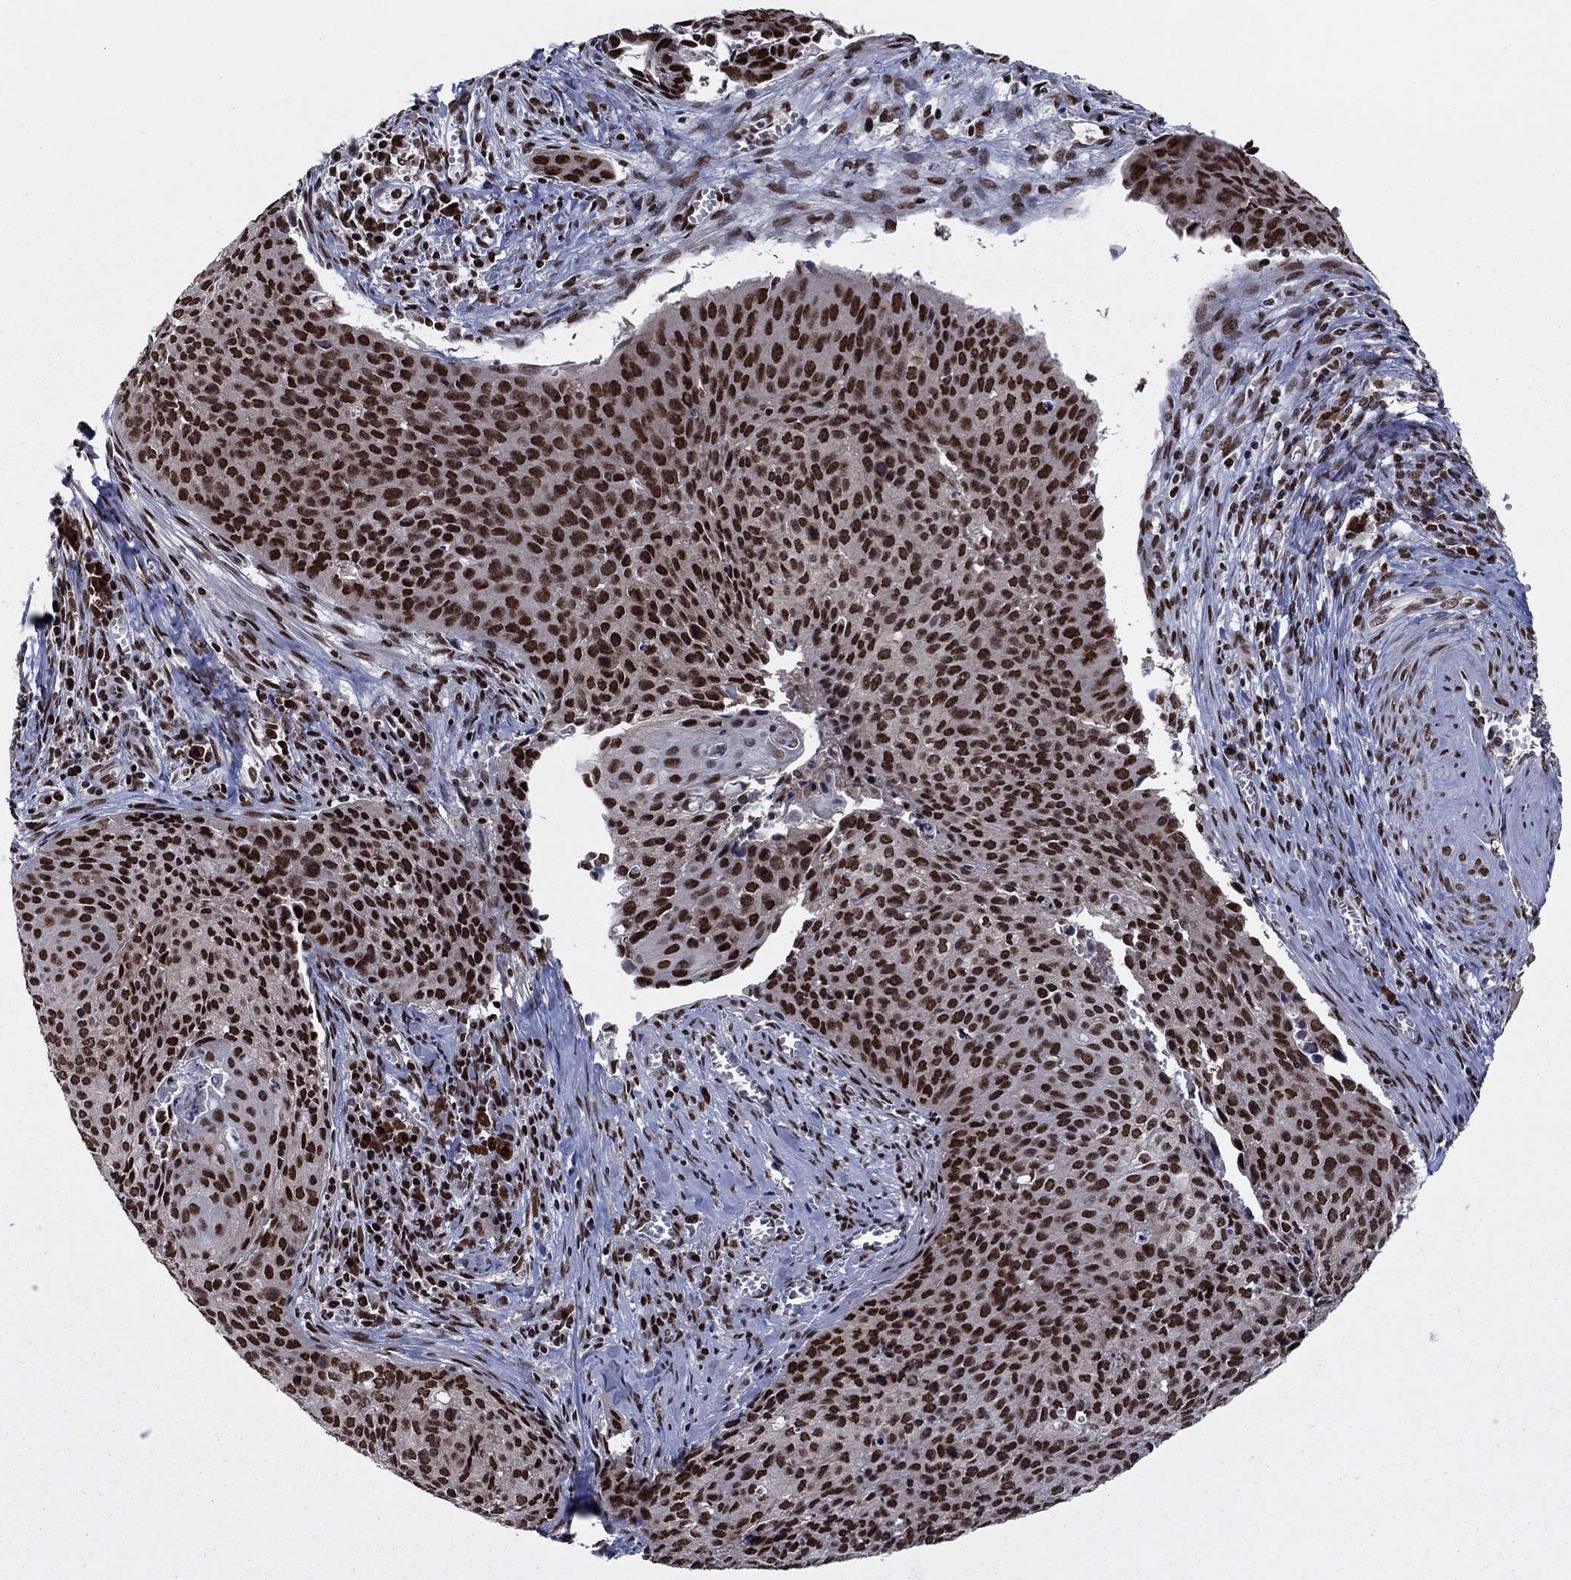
{"staining": {"intensity": "strong", "quantity": ">75%", "location": "nuclear"}, "tissue": "cervical cancer", "cell_type": "Tumor cells", "image_type": "cancer", "snomed": [{"axis": "morphology", "description": "Squamous cell carcinoma, NOS"}, {"axis": "topography", "description": "Cervix"}], "caption": "Strong nuclear positivity is appreciated in about >75% of tumor cells in cervical cancer.", "gene": "USP54", "patient": {"sex": "female", "age": 29}}